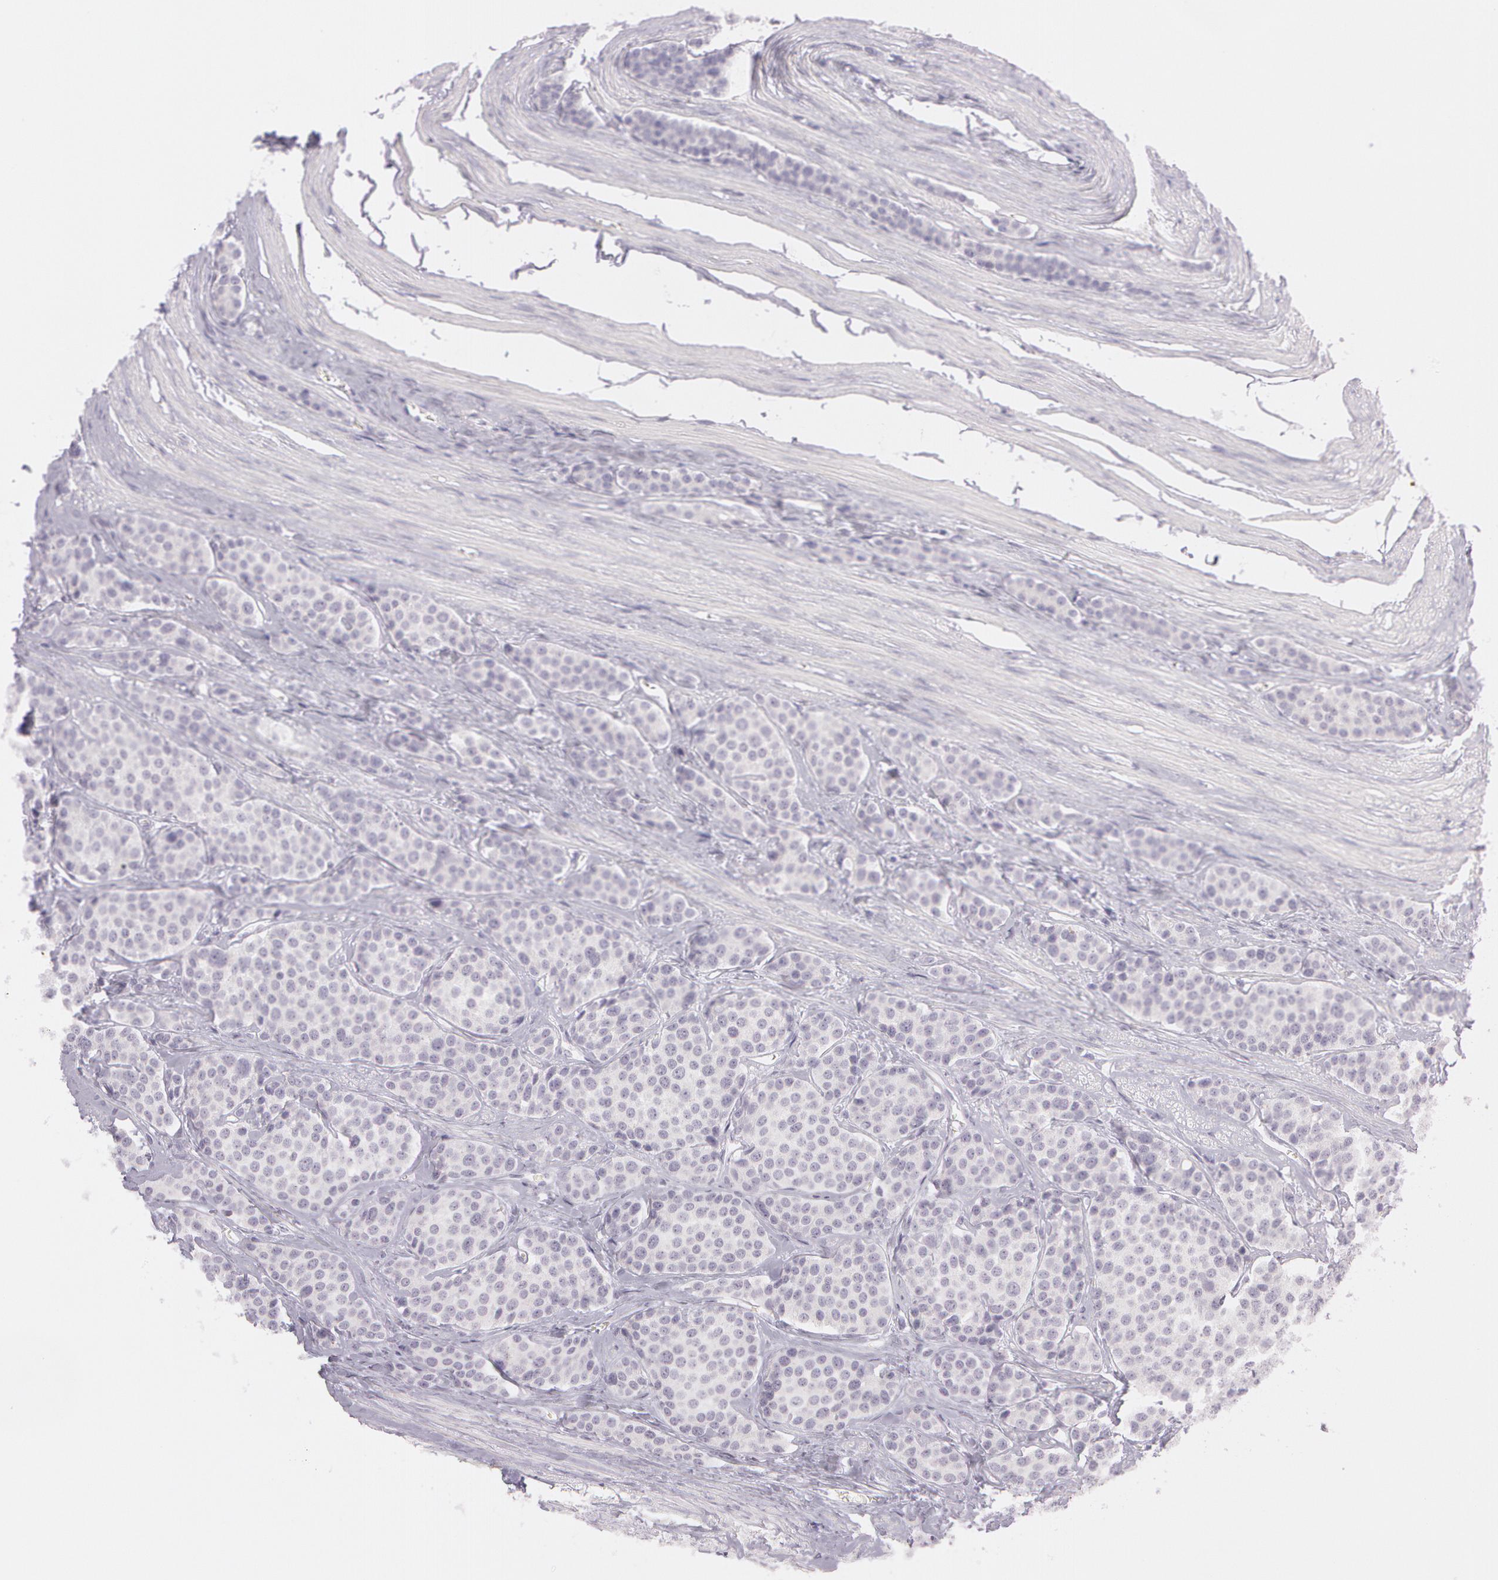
{"staining": {"intensity": "negative", "quantity": "none", "location": "none"}, "tissue": "carcinoid", "cell_type": "Tumor cells", "image_type": "cancer", "snomed": [{"axis": "morphology", "description": "Carcinoid, malignant, NOS"}, {"axis": "topography", "description": "Small intestine"}], "caption": "DAB (3,3'-diaminobenzidine) immunohistochemical staining of human carcinoid (malignant) exhibits no significant expression in tumor cells. Brightfield microscopy of immunohistochemistry (IHC) stained with DAB (3,3'-diaminobenzidine) (brown) and hematoxylin (blue), captured at high magnification.", "gene": "OTC", "patient": {"sex": "male", "age": 60}}